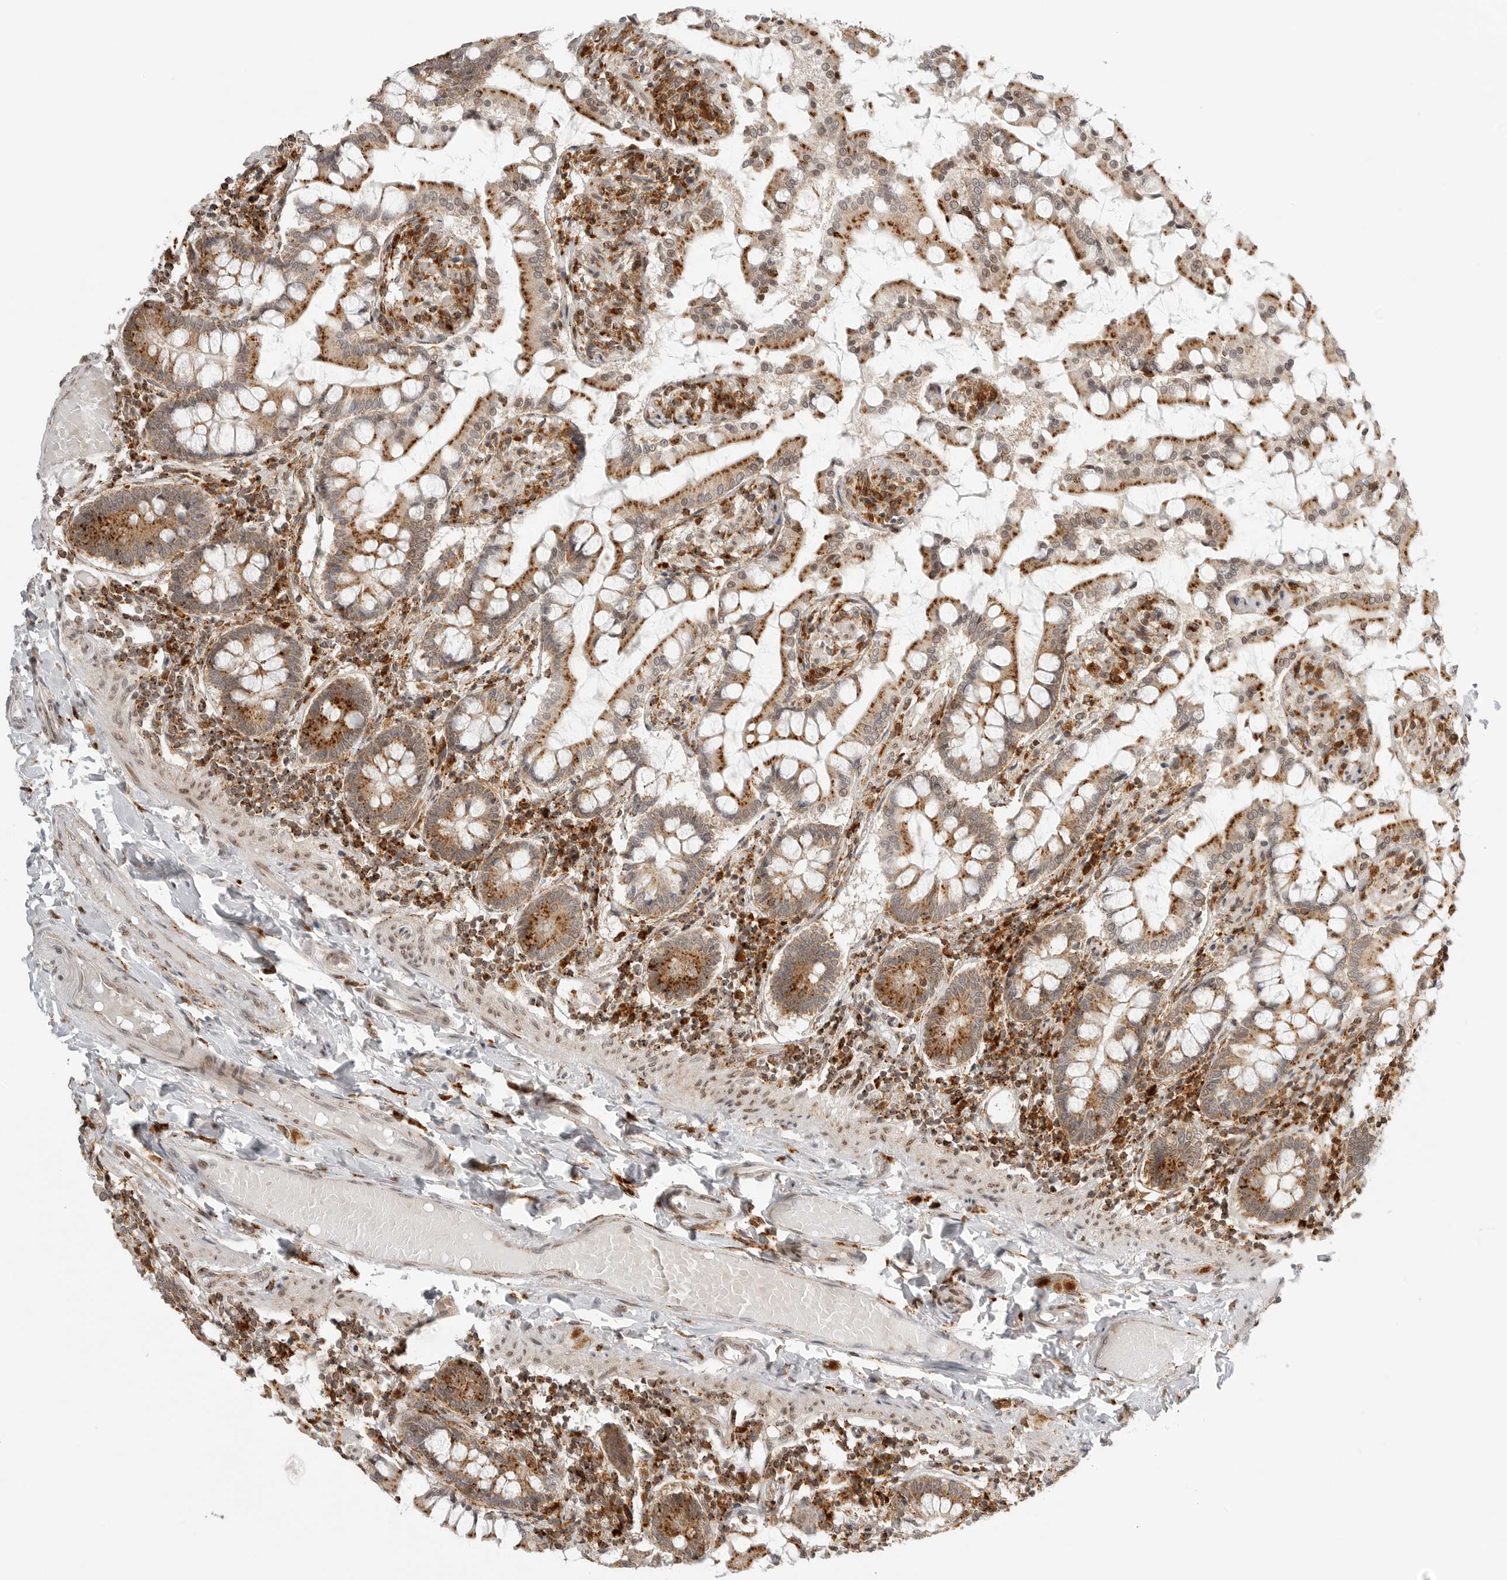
{"staining": {"intensity": "moderate", "quantity": ">75%", "location": "cytoplasmic/membranous"}, "tissue": "small intestine", "cell_type": "Glandular cells", "image_type": "normal", "snomed": [{"axis": "morphology", "description": "Normal tissue, NOS"}, {"axis": "topography", "description": "Small intestine"}], "caption": "Immunohistochemistry of normal human small intestine exhibits medium levels of moderate cytoplasmic/membranous staining in approximately >75% of glandular cells. The staining was performed using DAB to visualize the protein expression in brown, while the nuclei were stained in blue with hematoxylin (Magnification: 20x).", "gene": "IDUA", "patient": {"sex": "male", "age": 41}}